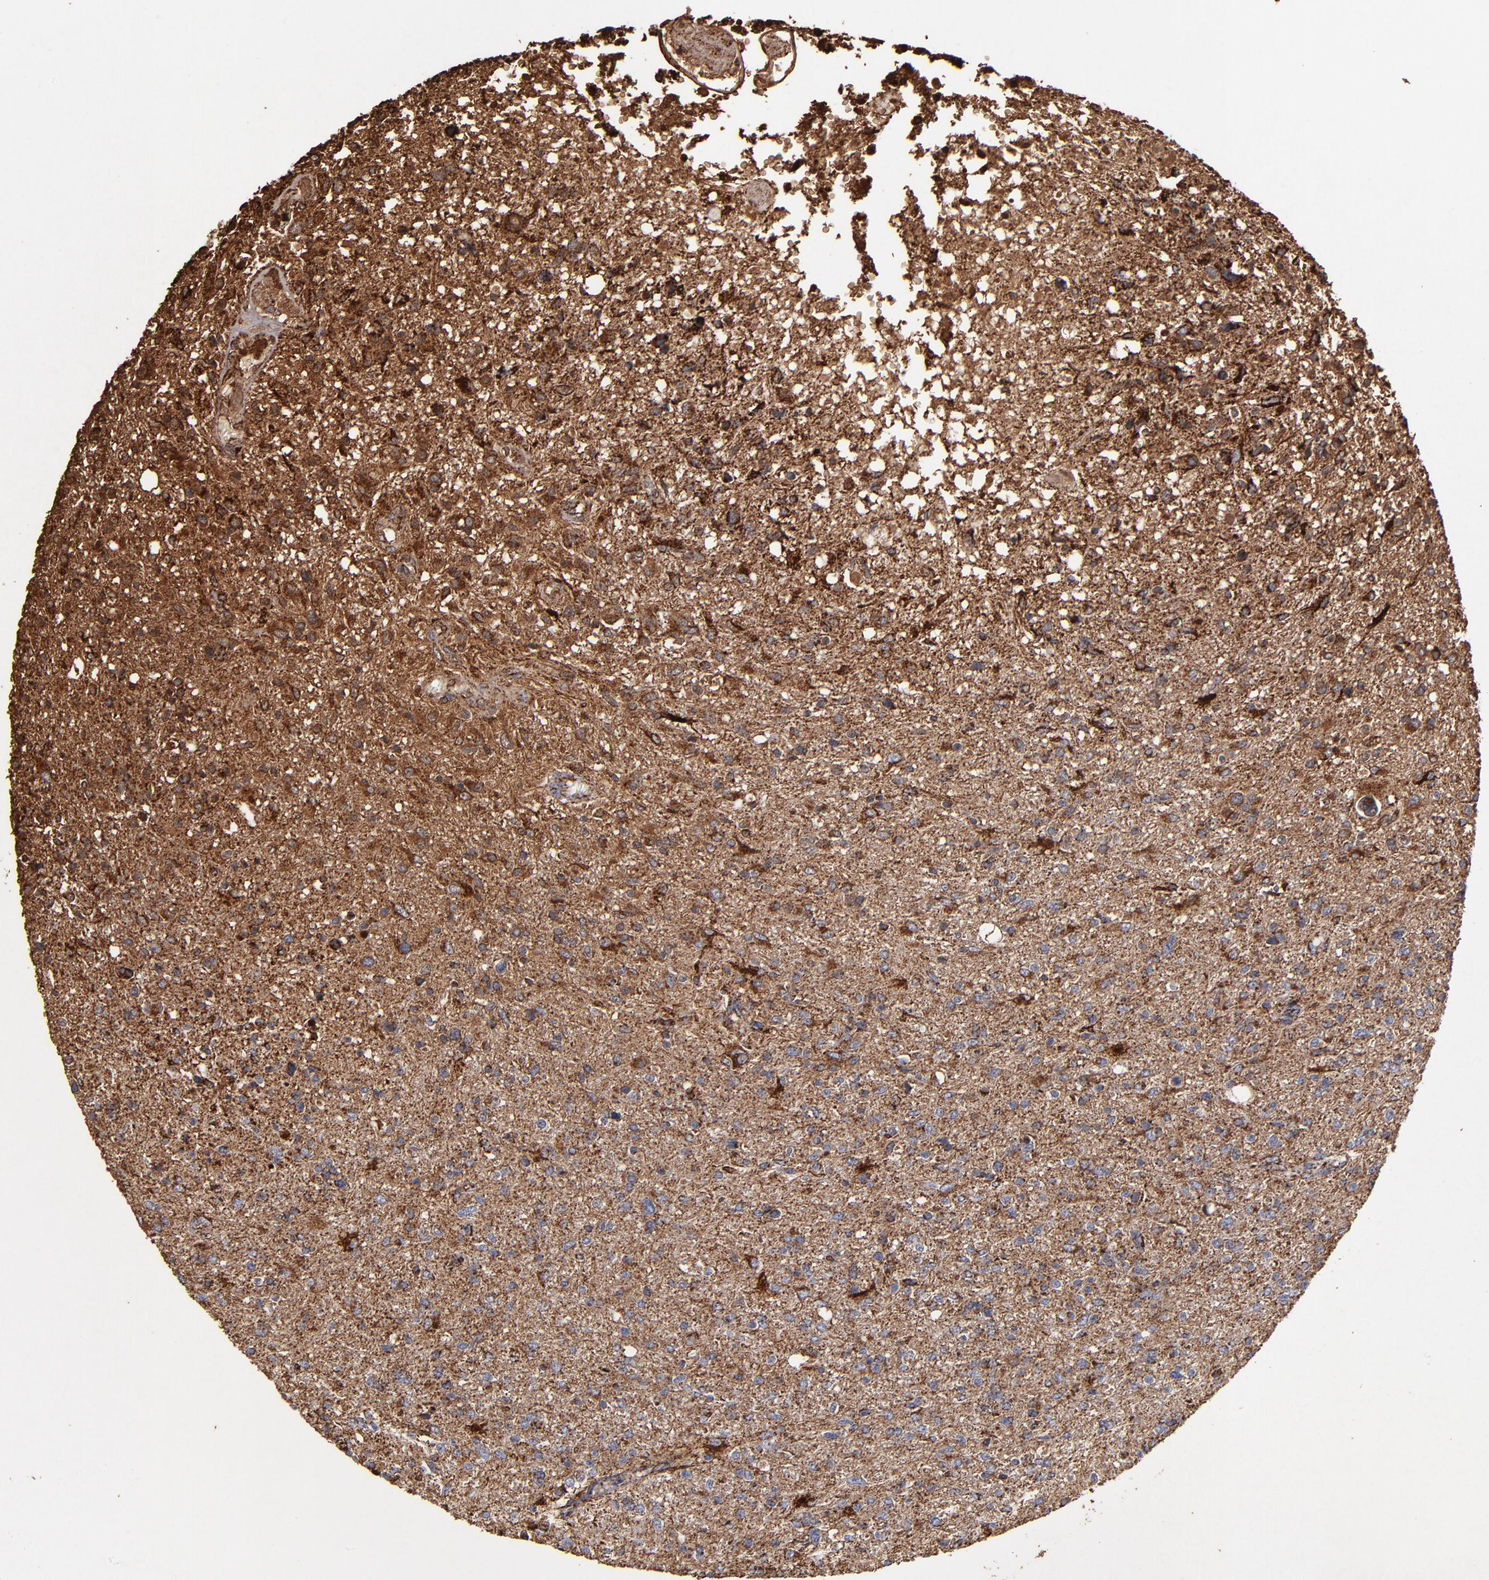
{"staining": {"intensity": "strong", "quantity": ">75%", "location": "cytoplasmic/membranous"}, "tissue": "glioma", "cell_type": "Tumor cells", "image_type": "cancer", "snomed": [{"axis": "morphology", "description": "Glioma, malignant, High grade"}, {"axis": "topography", "description": "Cerebral cortex"}], "caption": "A brown stain shows strong cytoplasmic/membranous staining of a protein in human malignant glioma (high-grade) tumor cells.", "gene": "SOD2", "patient": {"sex": "male", "age": 76}}